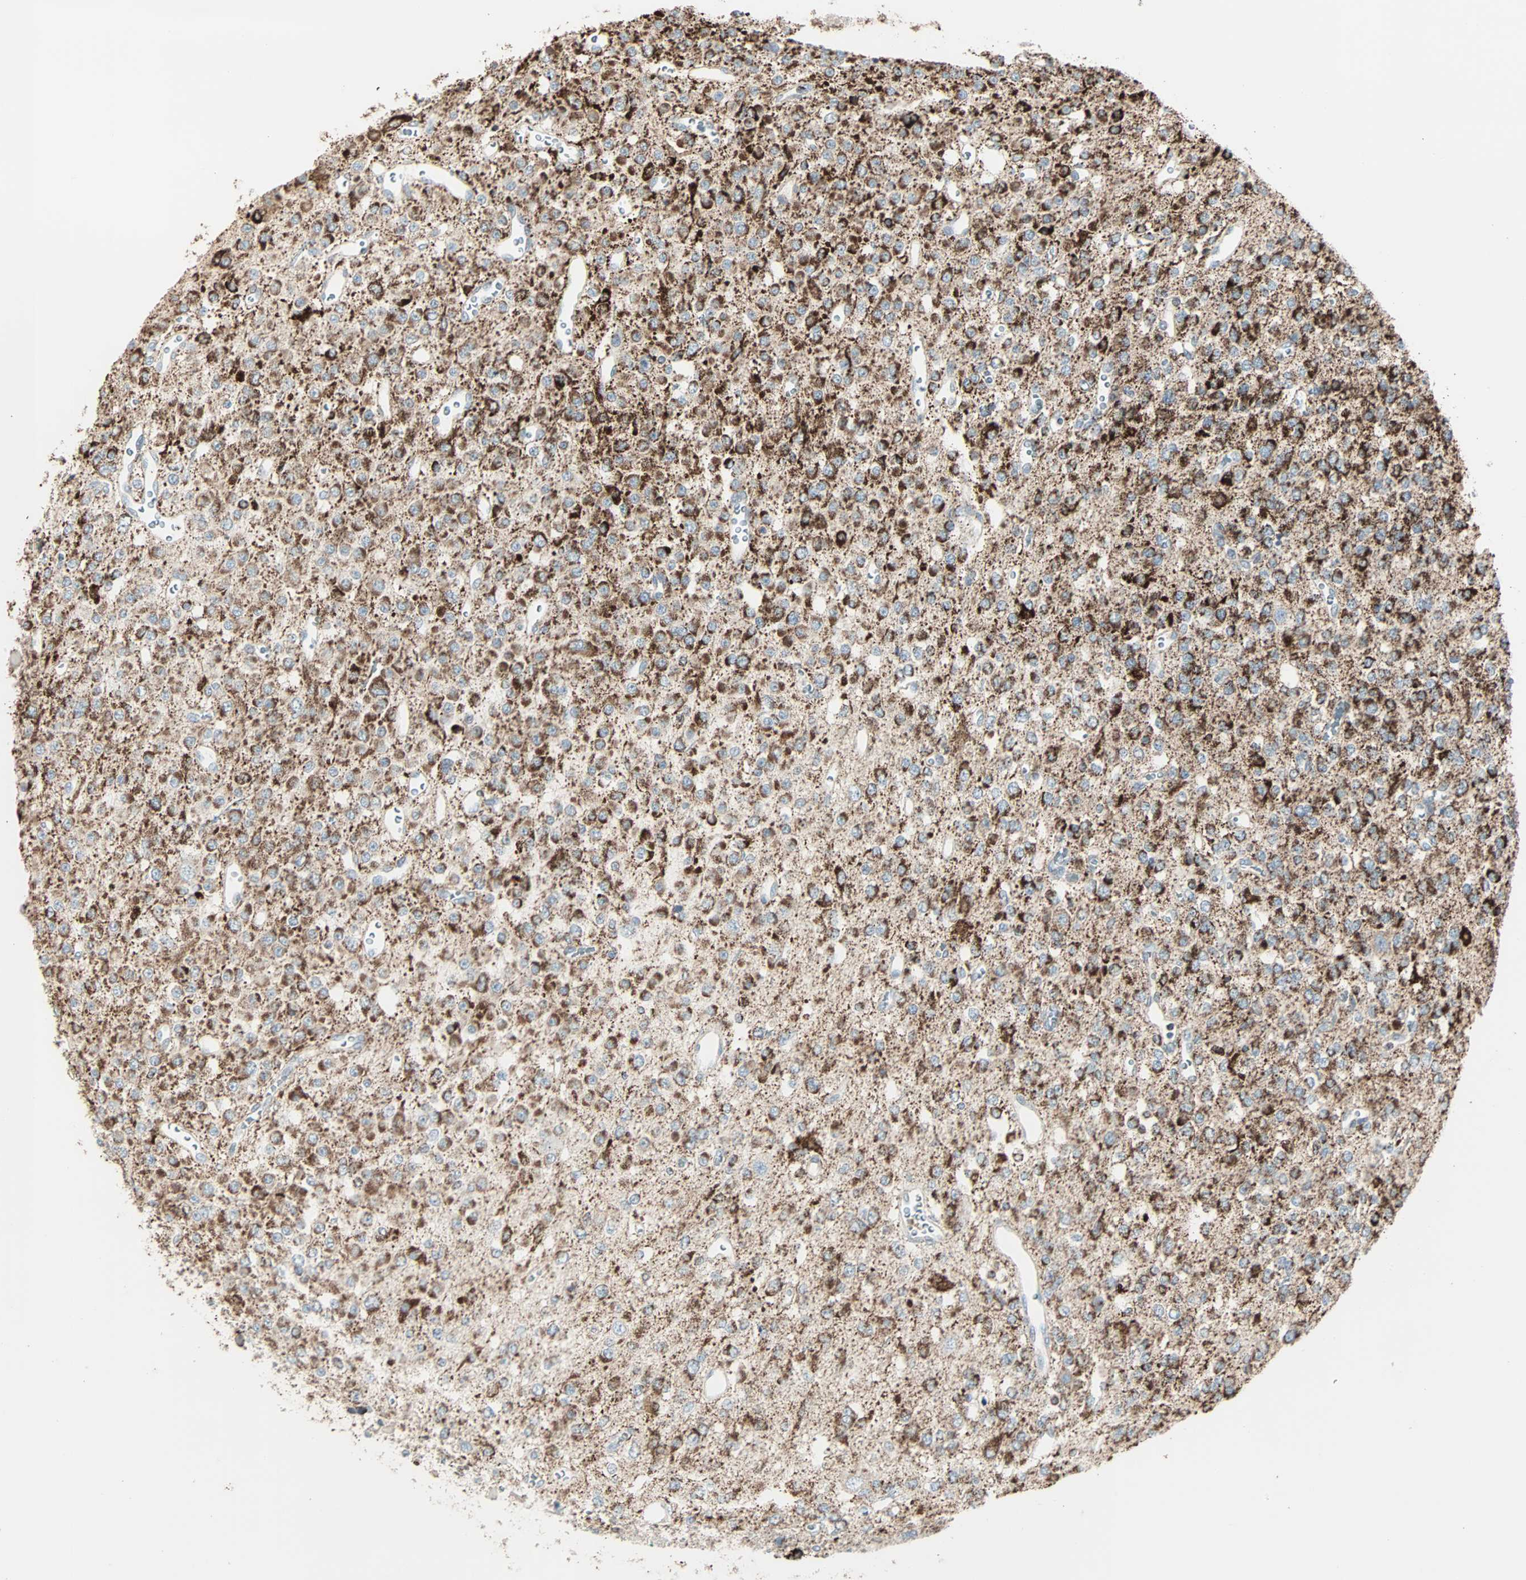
{"staining": {"intensity": "strong", "quantity": ">75%", "location": "cytoplasmic/membranous"}, "tissue": "glioma", "cell_type": "Tumor cells", "image_type": "cancer", "snomed": [{"axis": "morphology", "description": "Glioma, malignant, Low grade"}, {"axis": "topography", "description": "Brain"}], "caption": "Glioma tissue exhibits strong cytoplasmic/membranous expression in about >75% of tumor cells, visualized by immunohistochemistry.", "gene": "IDH2", "patient": {"sex": "male", "age": 38}}